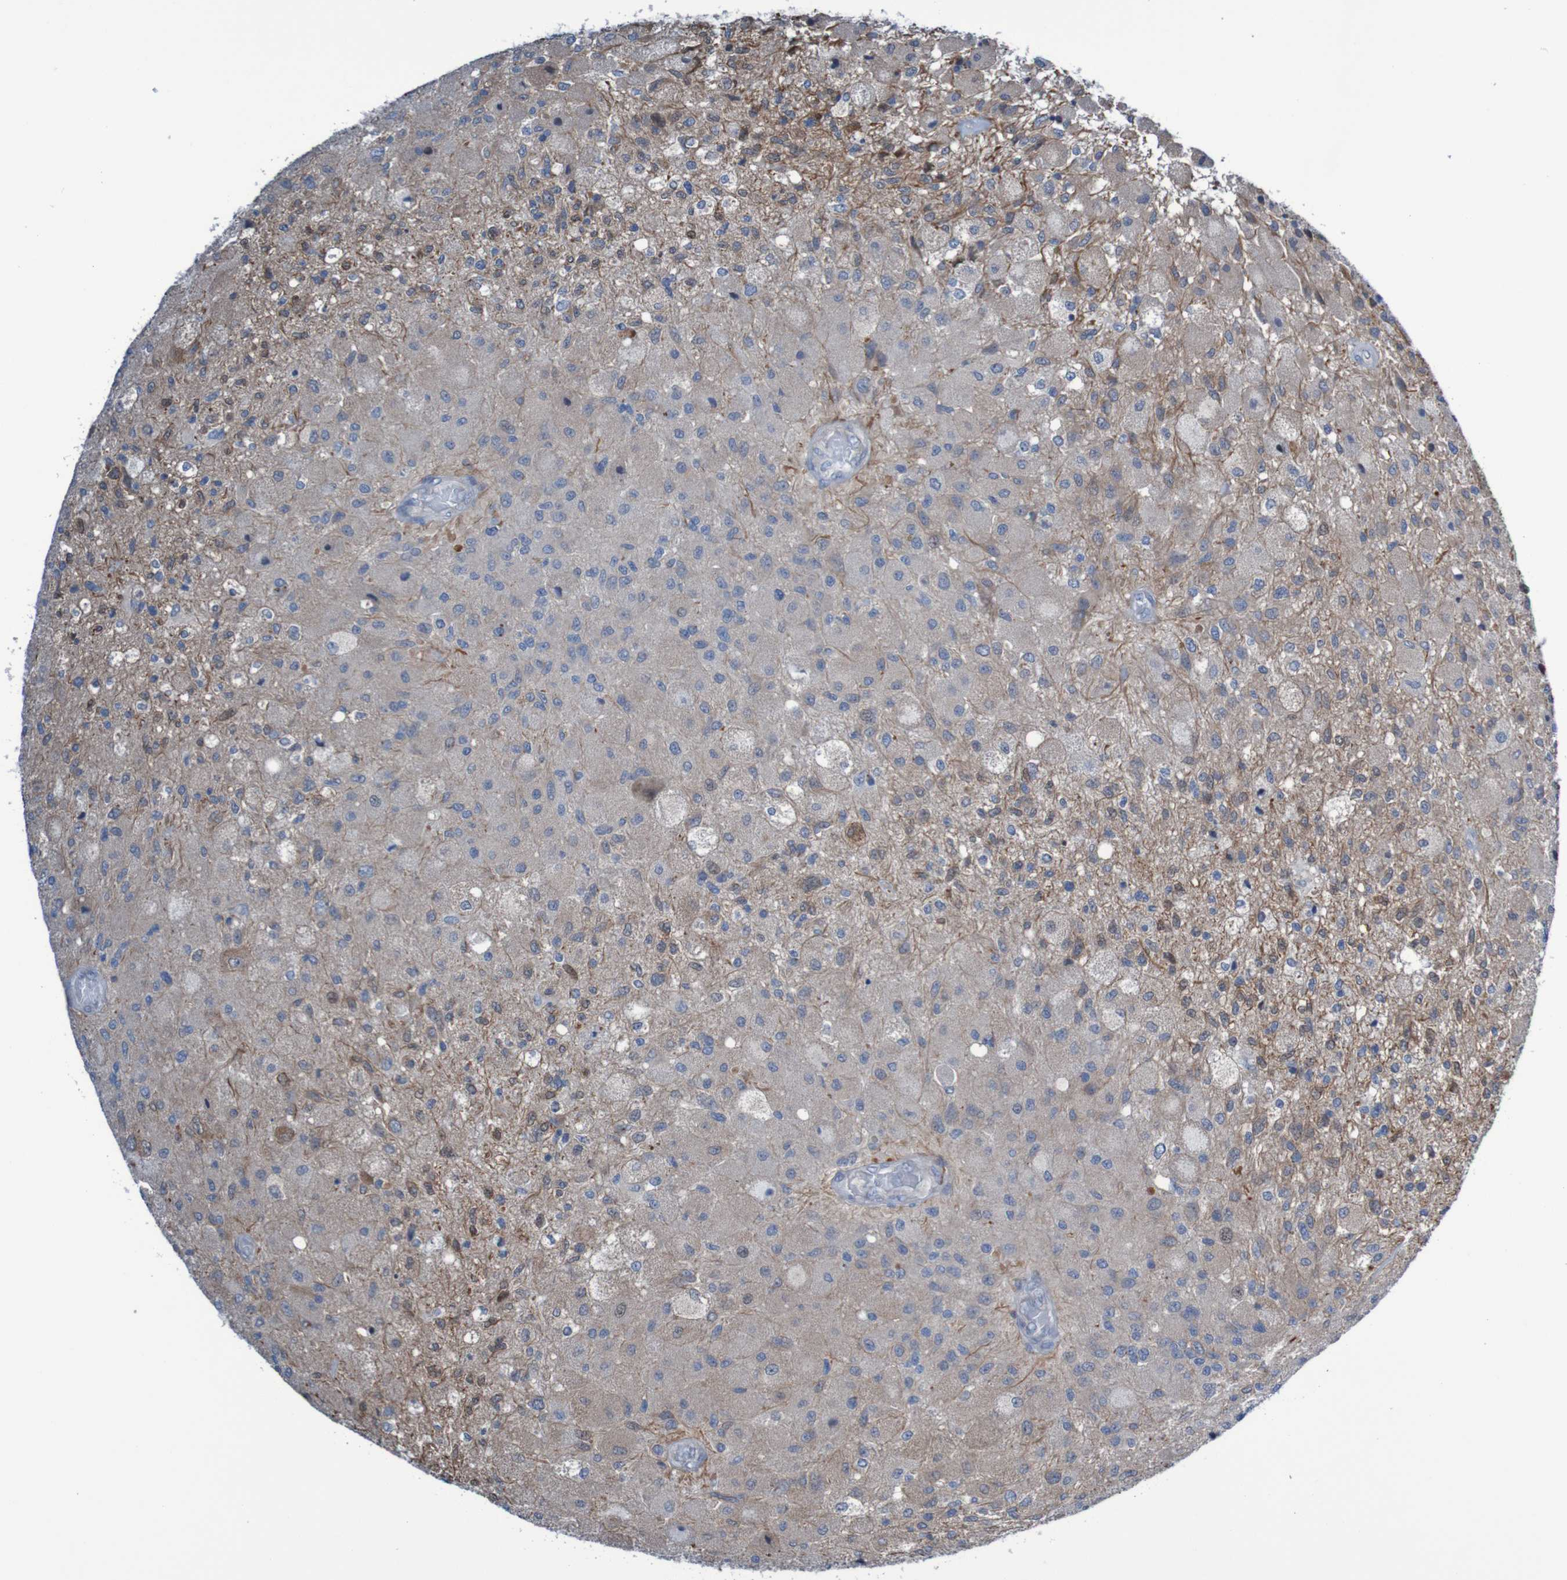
{"staining": {"intensity": "weak", "quantity": "25%-75%", "location": "cytoplasmic/membranous"}, "tissue": "glioma", "cell_type": "Tumor cells", "image_type": "cancer", "snomed": [{"axis": "morphology", "description": "Normal tissue, NOS"}, {"axis": "morphology", "description": "Glioma, malignant, High grade"}, {"axis": "topography", "description": "Cerebral cortex"}], "caption": "Immunohistochemistry (IHC) image of neoplastic tissue: human glioma stained using immunohistochemistry (IHC) displays low levels of weak protein expression localized specifically in the cytoplasmic/membranous of tumor cells, appearing as a cytoplasmic/membranous brown color.", "gene": "ANGPT4", "patient": {"sex": "male", "age": 77}}